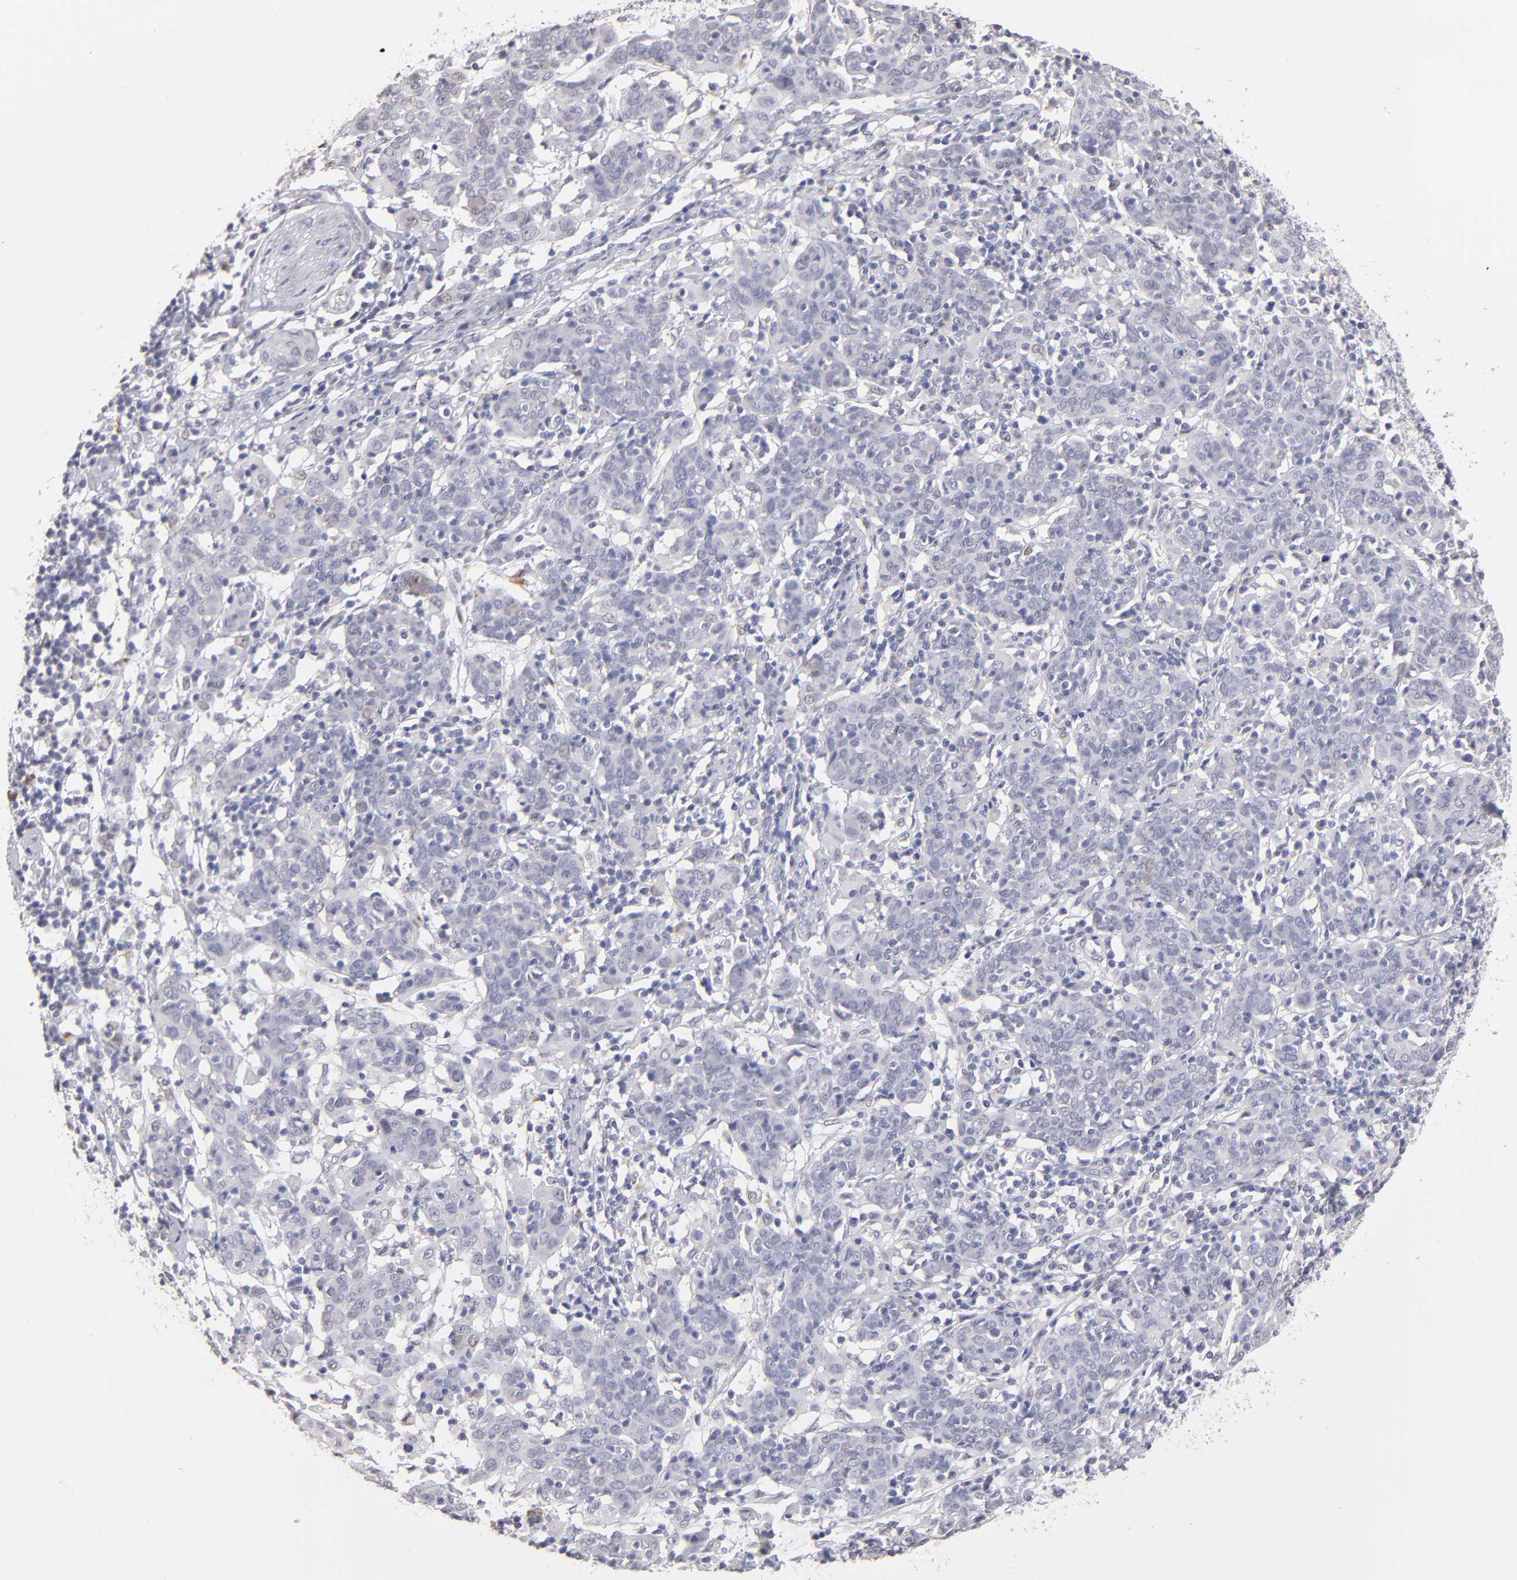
{"staining": {"intensity": "negative", "quantity": "none", "location": "none"}, "tissue": "cervical cancer", "cell_type": "Tumor cells", "image_type": "cancer", "snomed": [{"axis": "morphology", "description": "Normal tissue, NOS"}, {"axis": "morphology", "description": "Squamous cell carcinoma, NOS"}, {"axis": "topography", "description": "Cervix"}], "caption": "Human cervical squamous cell carcinoma stained for a protein using immunohistochemistry (IHC) reveals no expression in tumor cells.", "gene": "MGAM", "patient": {"sex": "female", "age": 67}}